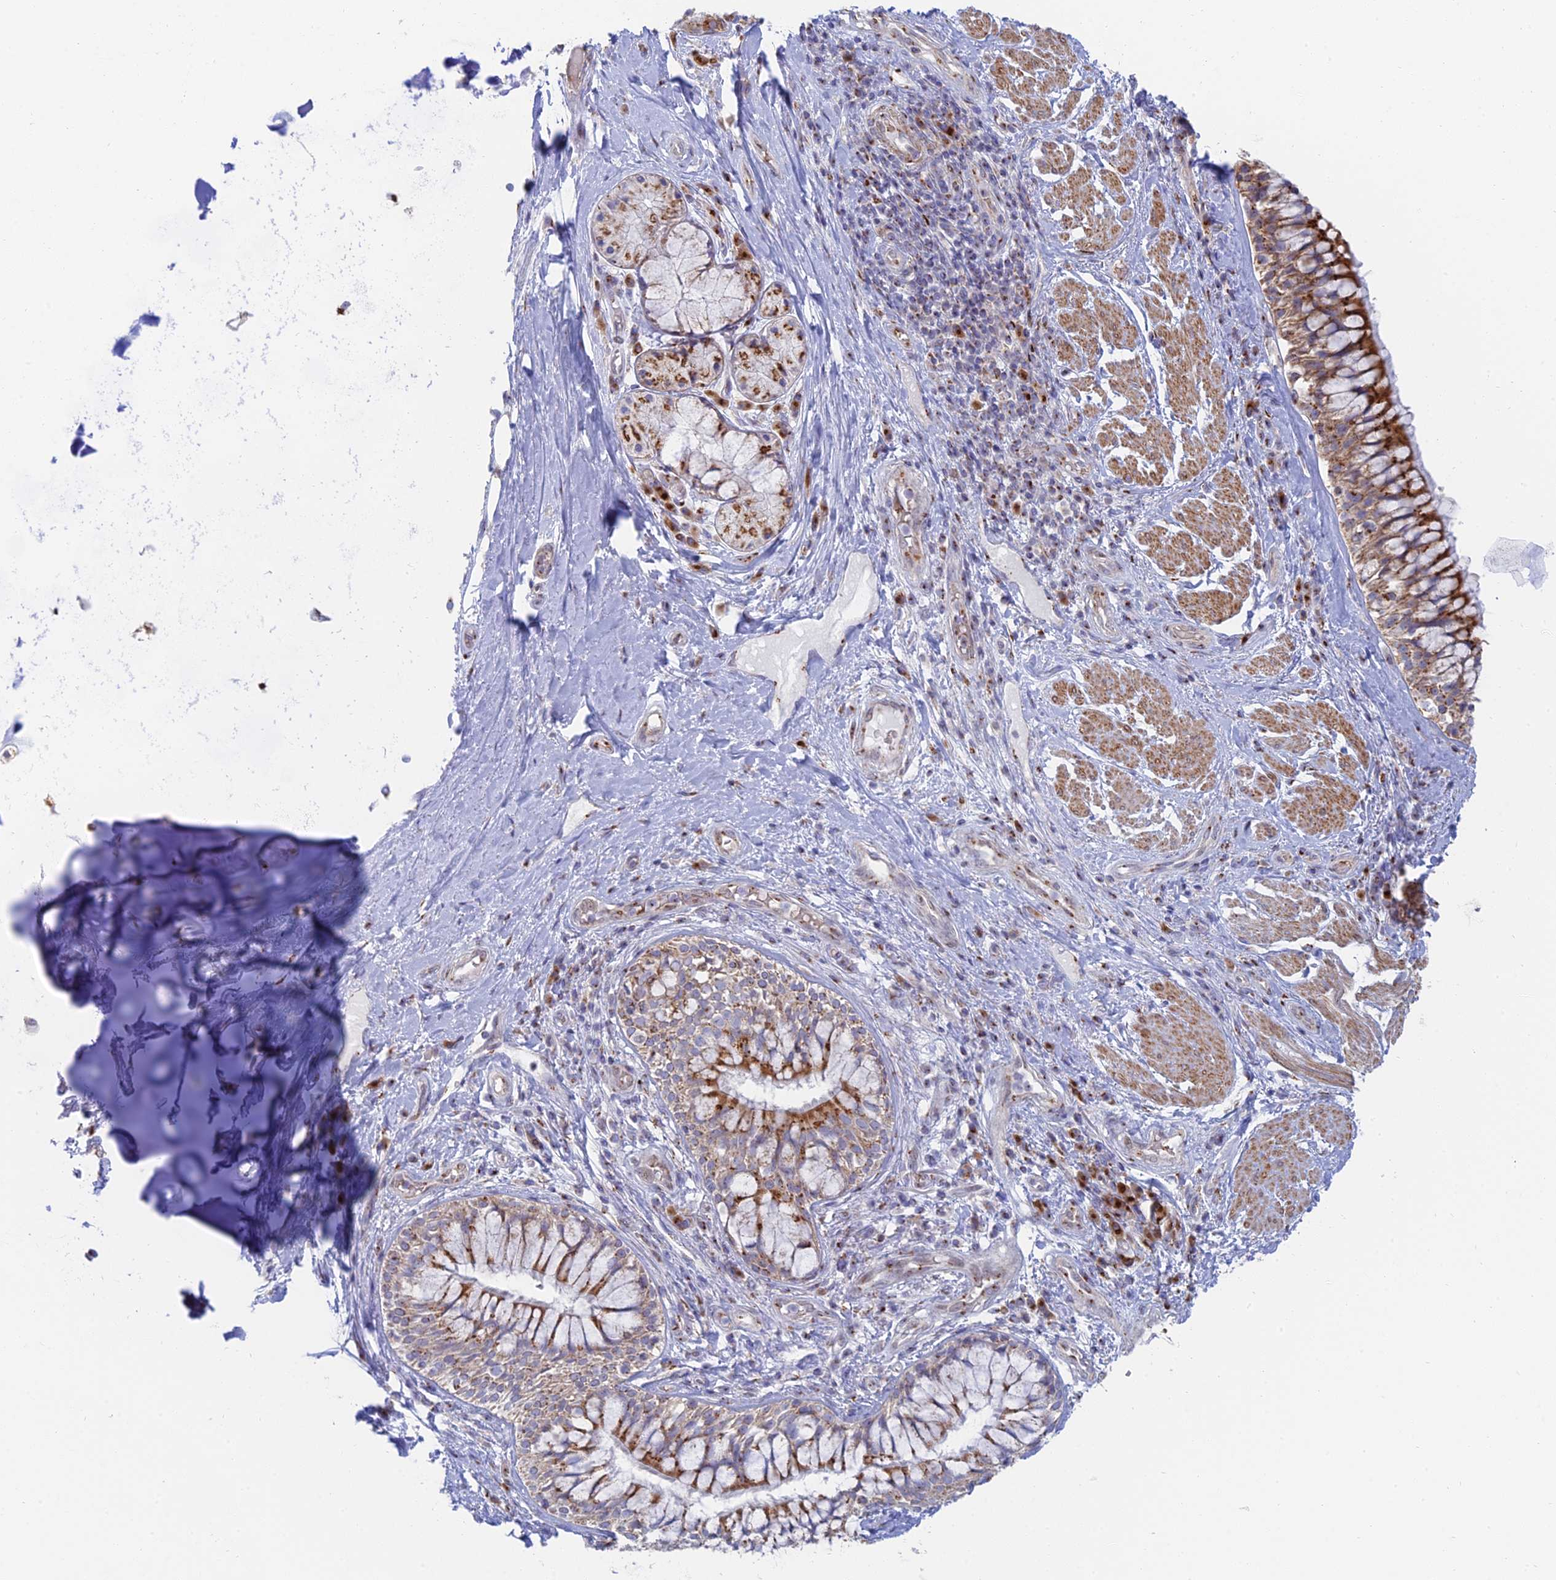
{"staining": {"intensity": "negative", "quantity": "none", "location": "none"}, "tissue": "adipose tissue", "cell_type": "Adipocytes", "image_type": "normal", "snomed": [{"axis": "morphology", "description": "Normal tissue, NOS"}, {"axis": "morphology", "description": "Squamous cell carcinoma, NOS"}, {"axis": "topography", "description": "Bronchus"}, {"axis": "topography", "description": "Lung"}], "caption": "Adipose tissue was stained to show a protein in brown. There is no significant staining in adipocytes.", "gene": "ENSG00000267561", "patient": {"sex": "male", "age": 64}}